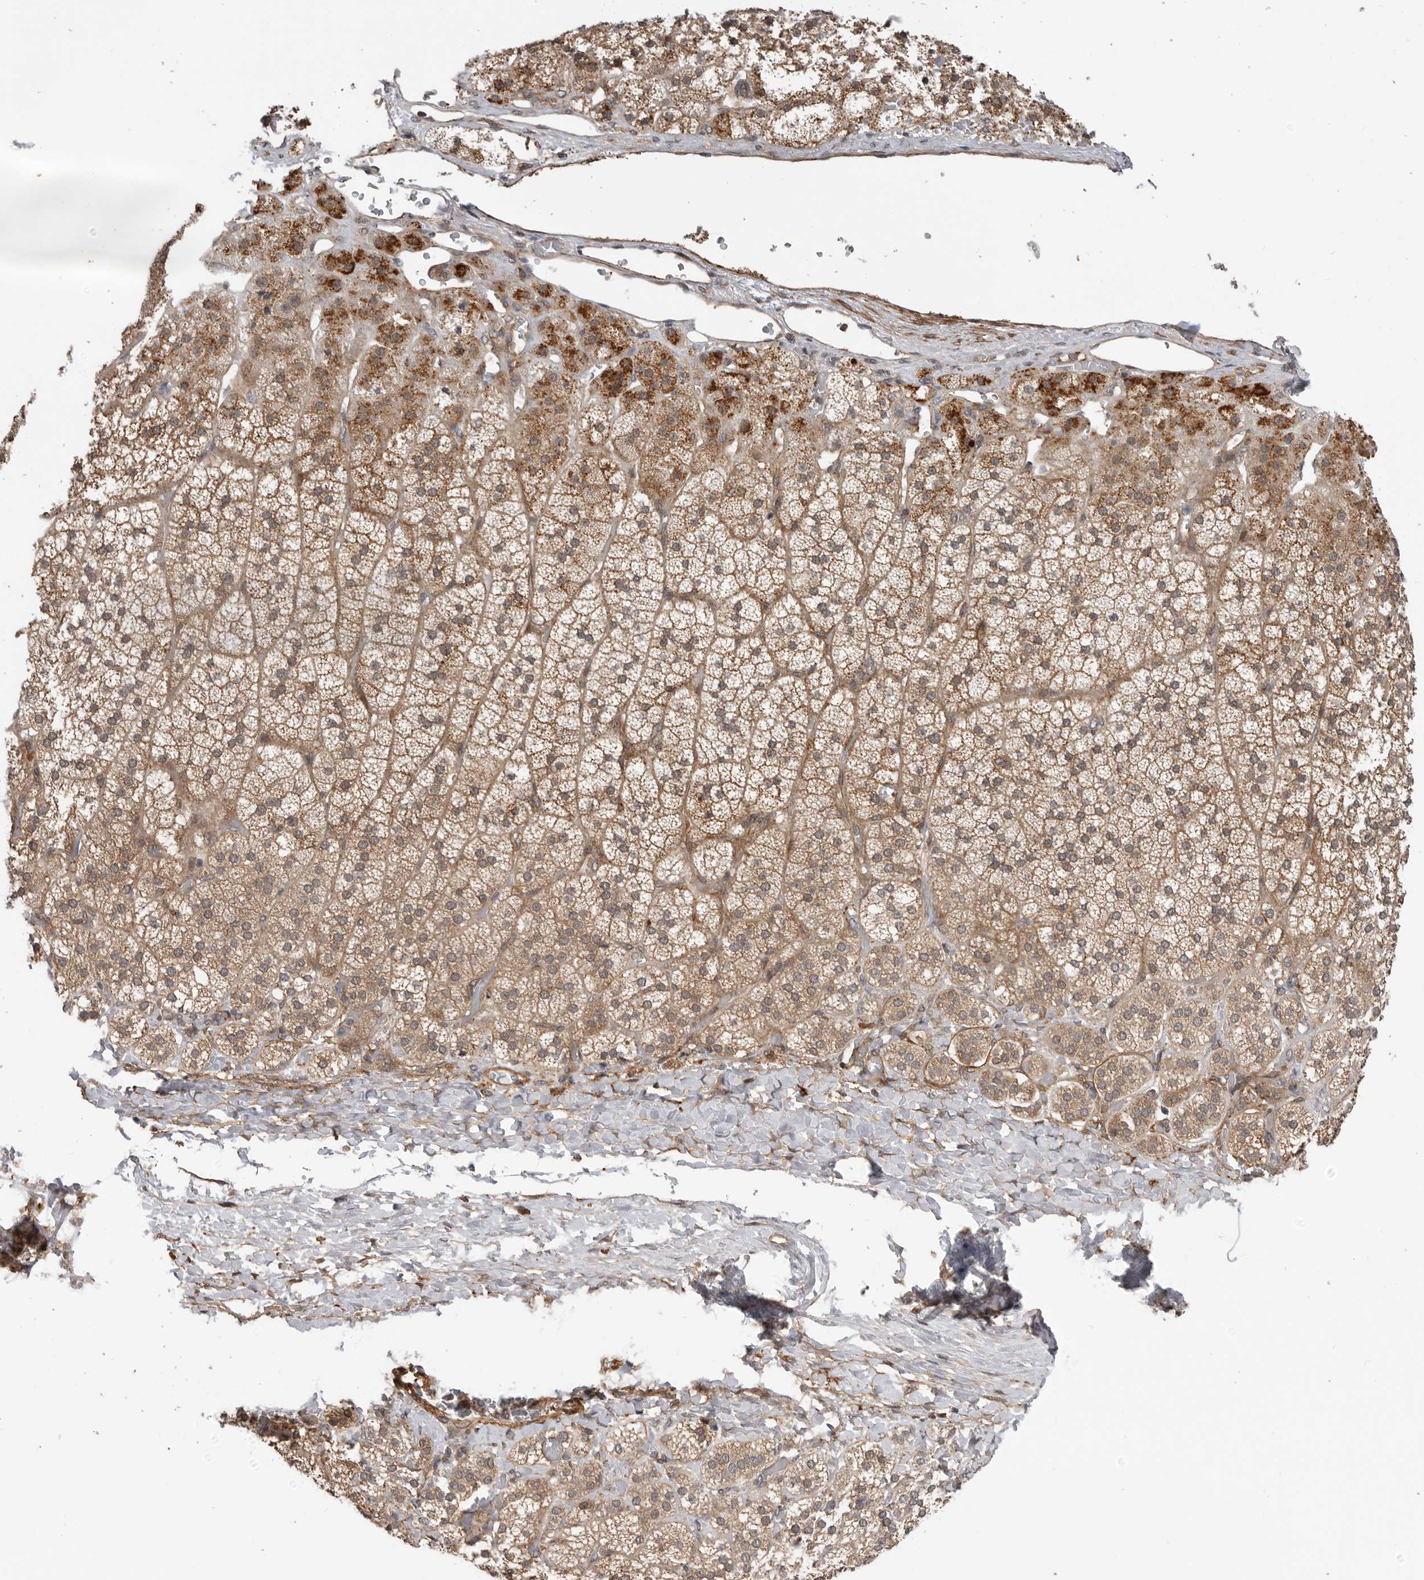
{"staining": {"intensity": "moderate", "quantity": ">75%", "location": "cytoplasmic/membranous"}, "tissue": "adrenal gland", "cell_type": "Glandular cells", "image_type": "normal", "snomed": [{"axis": "morphology", "description": "Normal tissue, NOS"}, {"axis": "topography", "description": "Adrenal gland"}], "caption": "Adrenal gland stained with immunohistochemistry shows moderate cytoplasmic/membranous positivity in about >75% of glandular cells.", "gene": "TRIM56", "patient": {"sex": "female", "age": 44}}